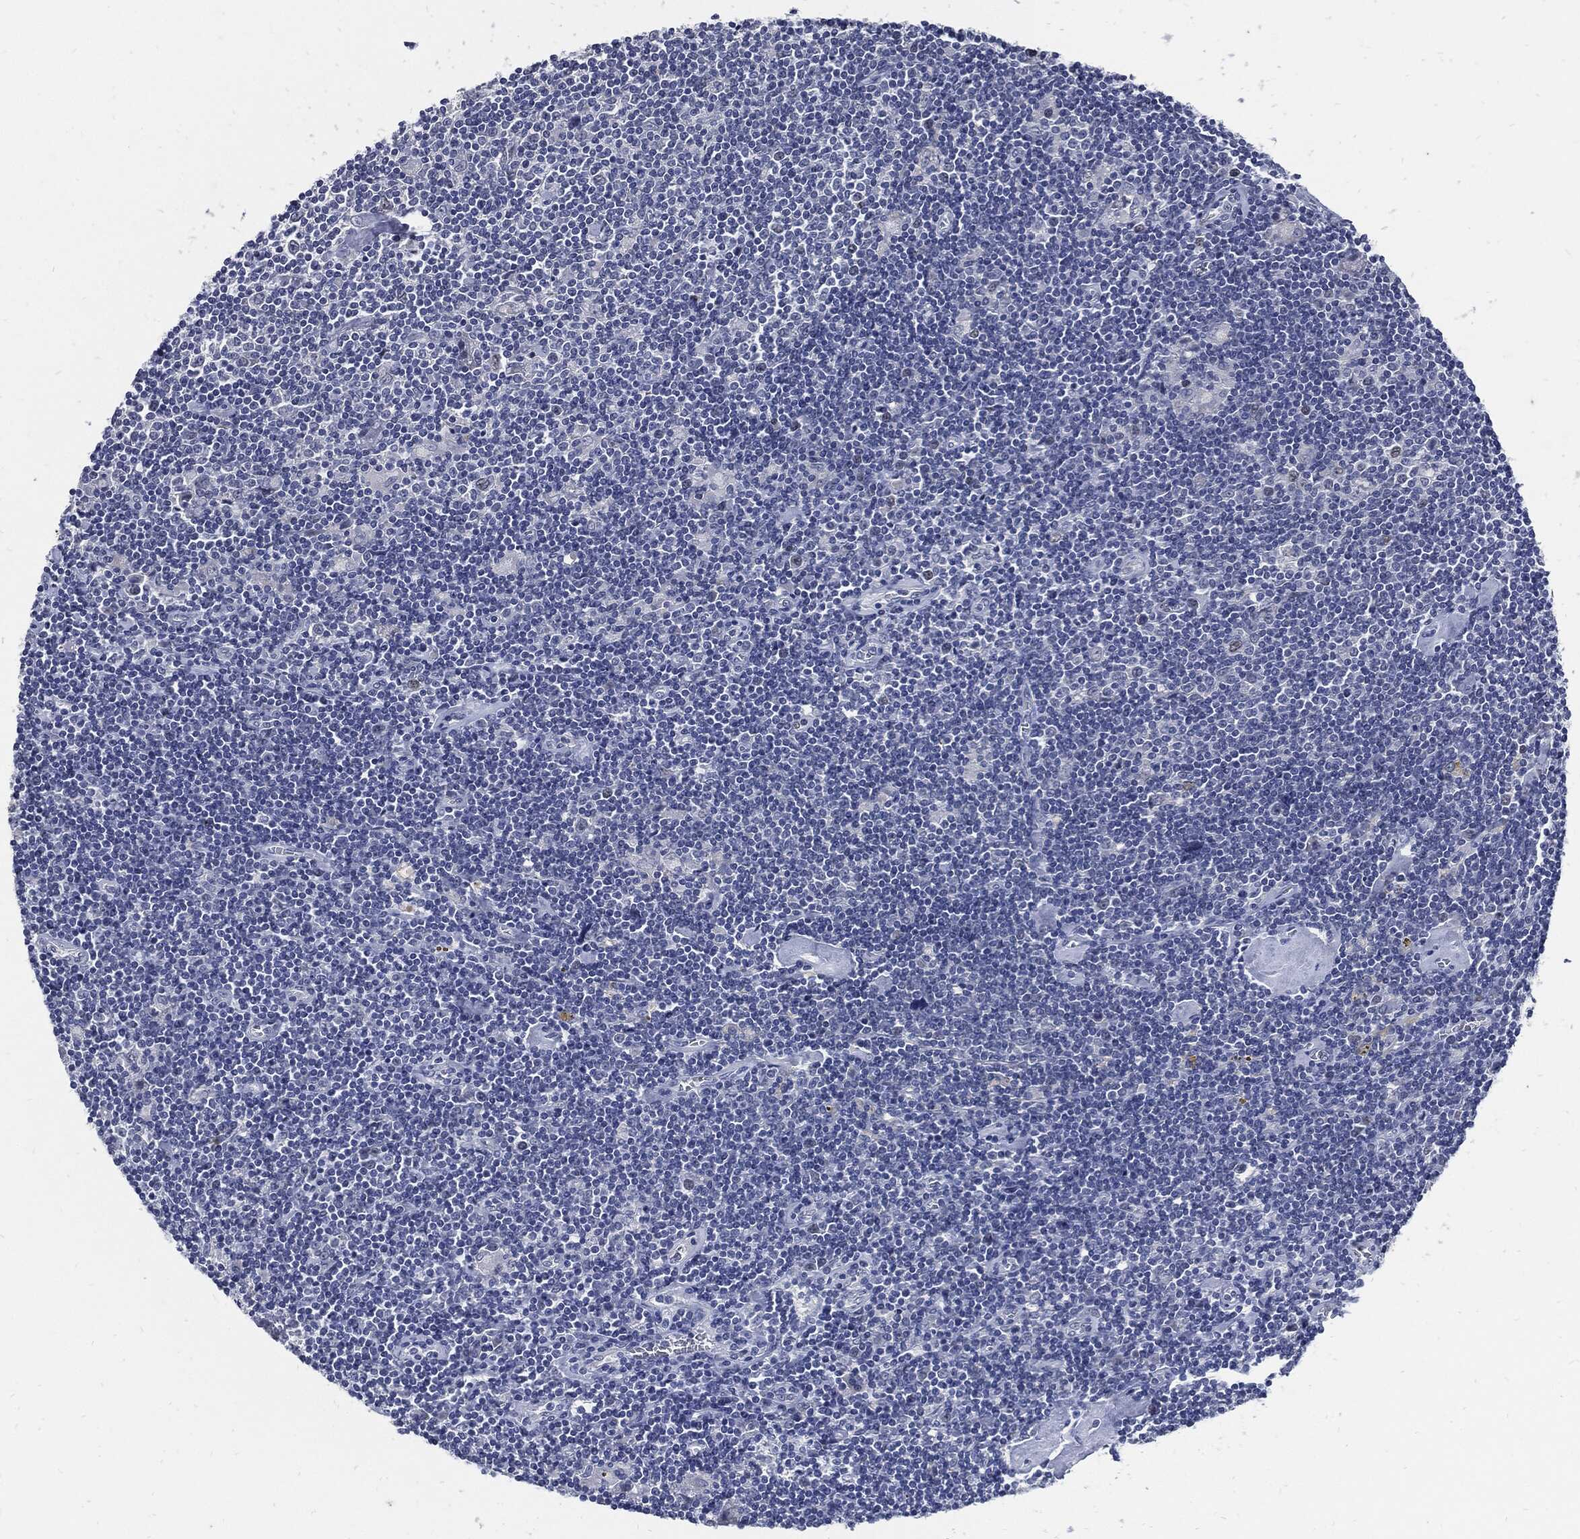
{"staining": {"intensity": "negative", "quantity": "none", "location": "none"}, "tissue": "lymphoma", "cell_type": "Tumor cells", "image_type": "cancer", "snomed": [{"axis": "morphology", "description": "Hodgkin's disease, NOS"}, {"axis": "topography", "description": "Lymph node"}], "caption": "Tumor cells are negative for brown protein staining in Hodgkin's disease. (Brightfield microscopy of DAB (3,3'-diaminobenzidine) immunohistochemistry (IHC) at high magnification).", "gene": "NBN", "patient": {"sex": "male", "age": 40}}